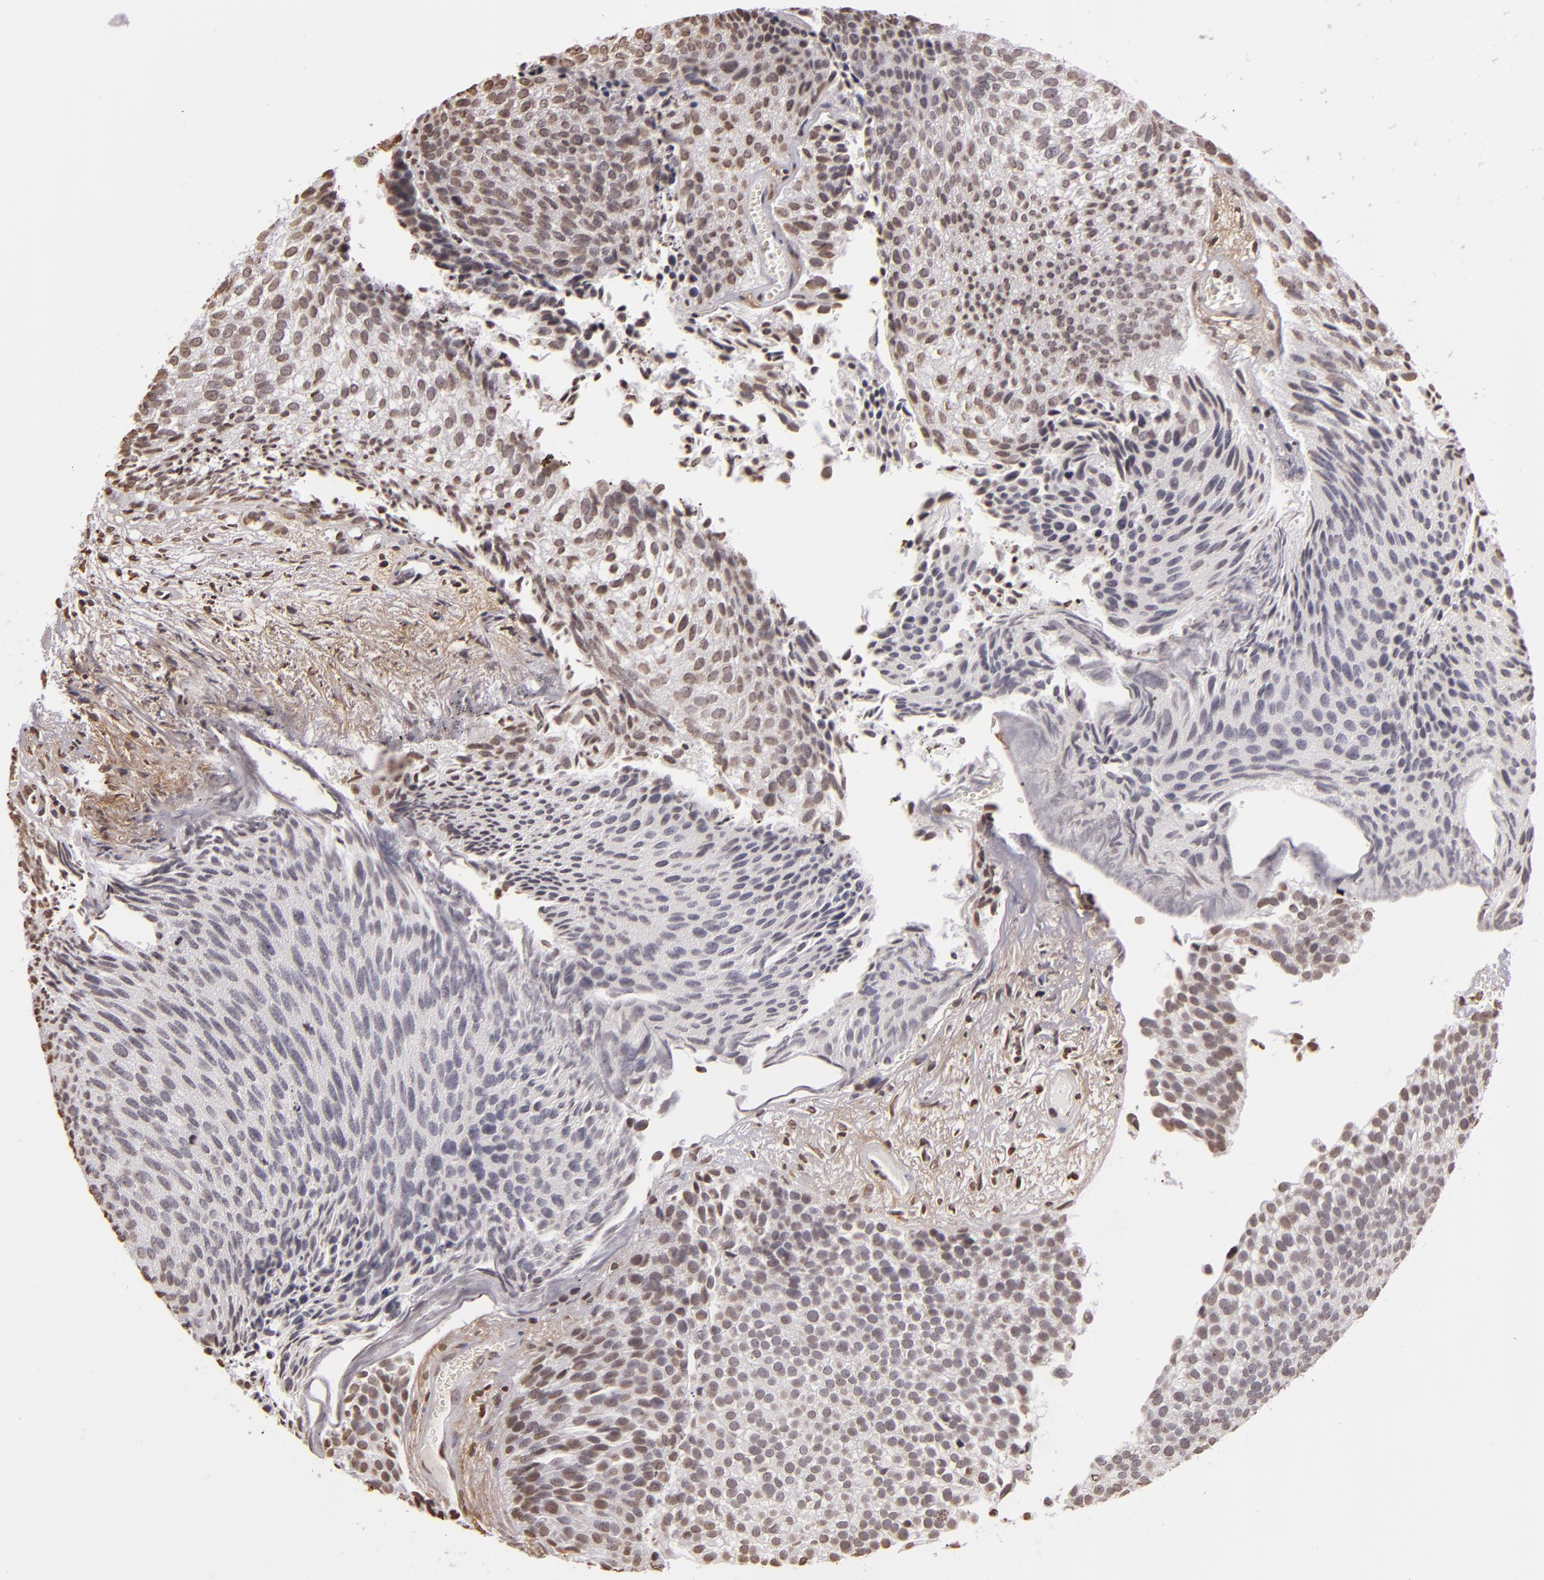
{"staining": {"intensity": "negative", "quantity": "none", "location": "none"}, "tissue": "urothelial cancer", "cell_type": "Tumor cells", "image_type": "cancer", "snomed": [{"axis": "morphology", "description": "Urothelial carcinoma, Low grade"}, {"axis": "topography", "description": "Urinary bladder"}], "caption": "Immunohistochemistry (IHC) image of human urothelial carcinoma (low-grade) stained for a protein (brown), which displays no staining in tumor cells.", "gene": "THRB", "patient": {"sex": "male", "age": 84}}